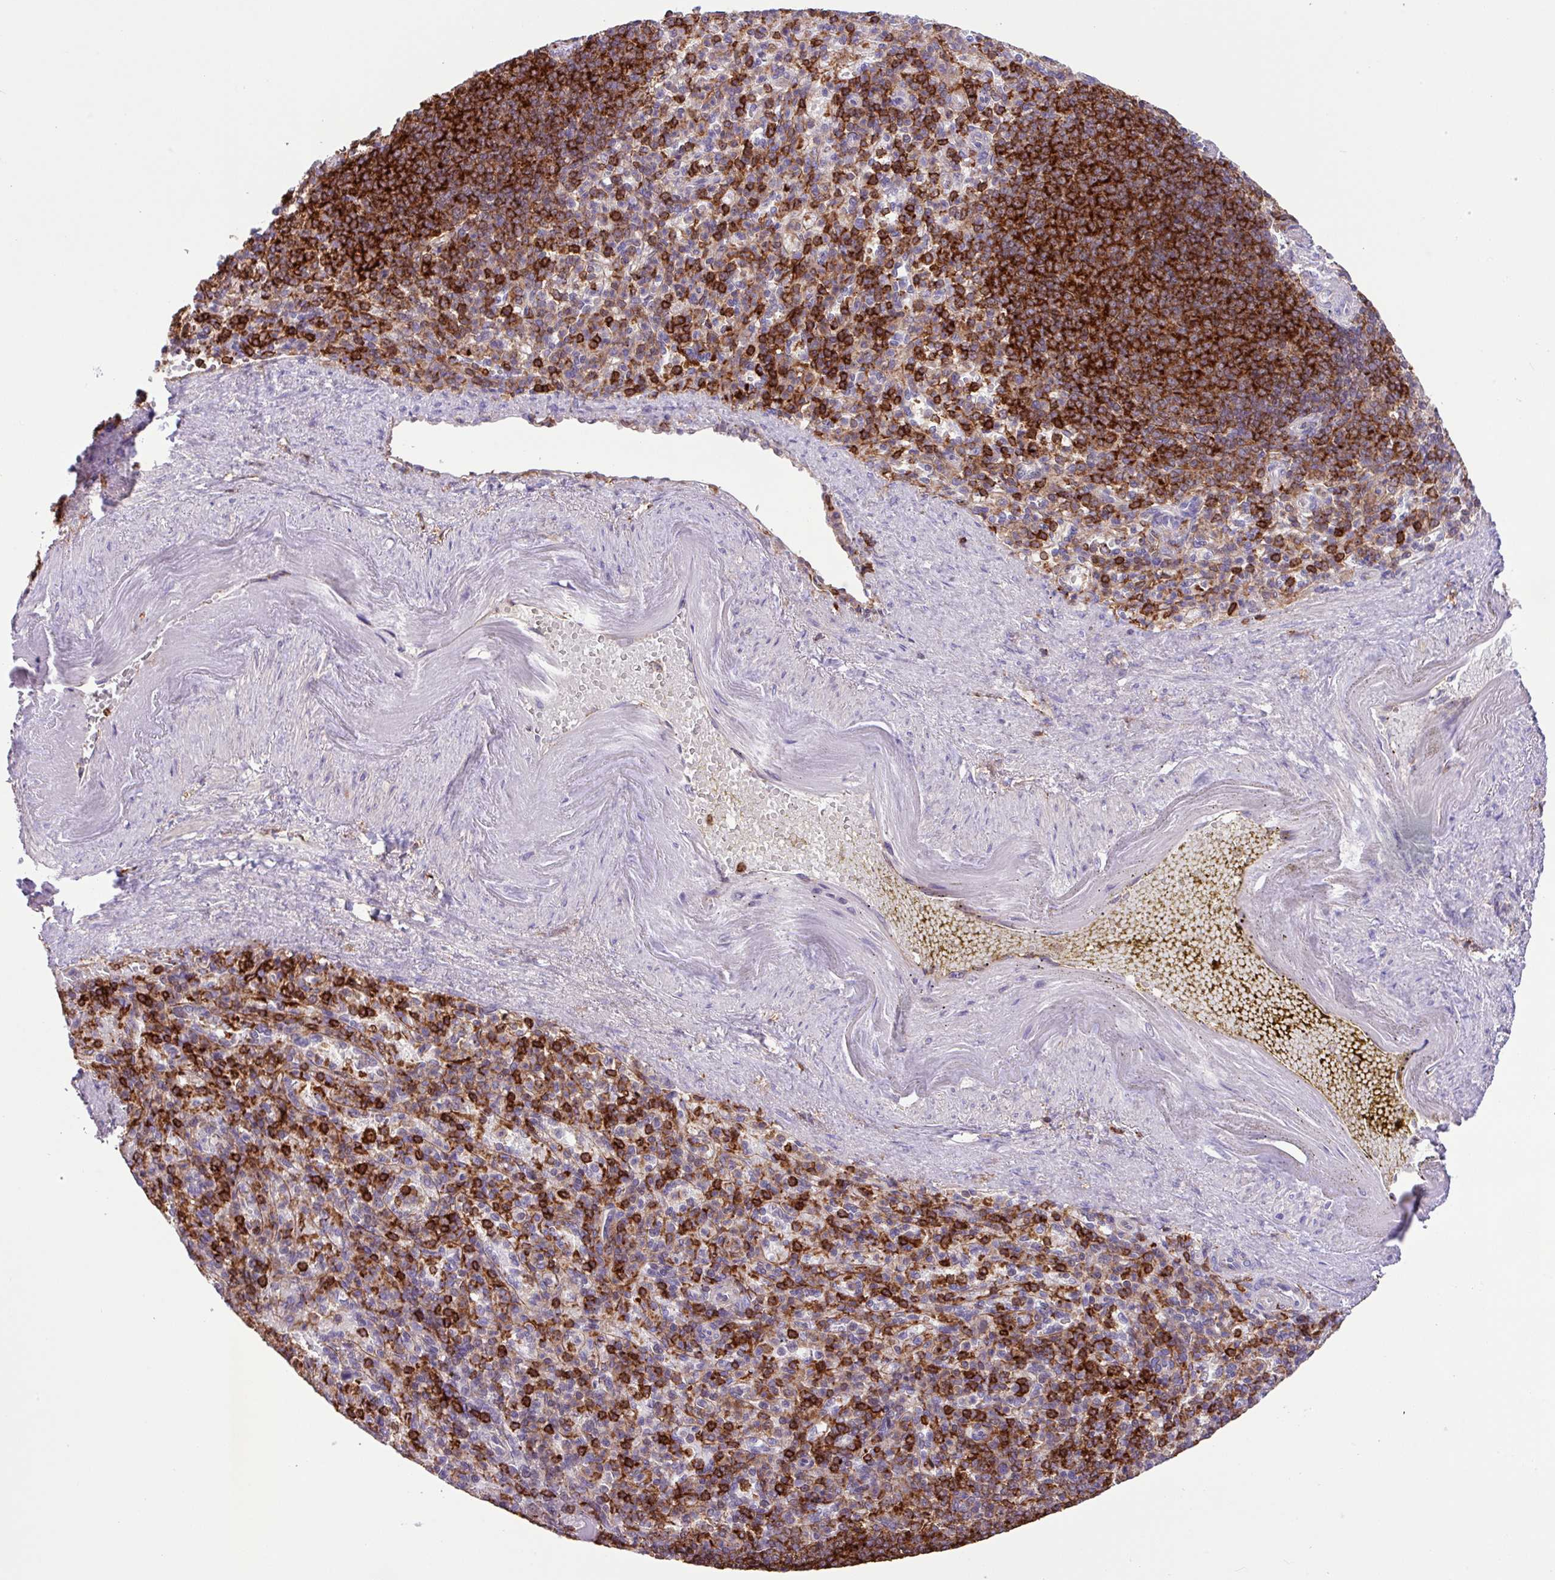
{"staining": {"intensity": "strong", "quantity": "25%-75%", "location": "cytoplasmic/membranous"}, "tissue": "spleen", "cell_type": "Cells in red pulp", "image_type": "normal", "snomed": [{"axis": "morphology", "description": "Normal tissue, NOS"}, {"axis": "topography", "description": "Spleen"}], "caption": "Immunohistochemical staining of normal human spleen shows strong cytoplasmic/membranous protein positivity in about 25%-75% of cells in red pulp.", "gene": "PPP1R18", "patient": {"sex": "female", "age": 74}}